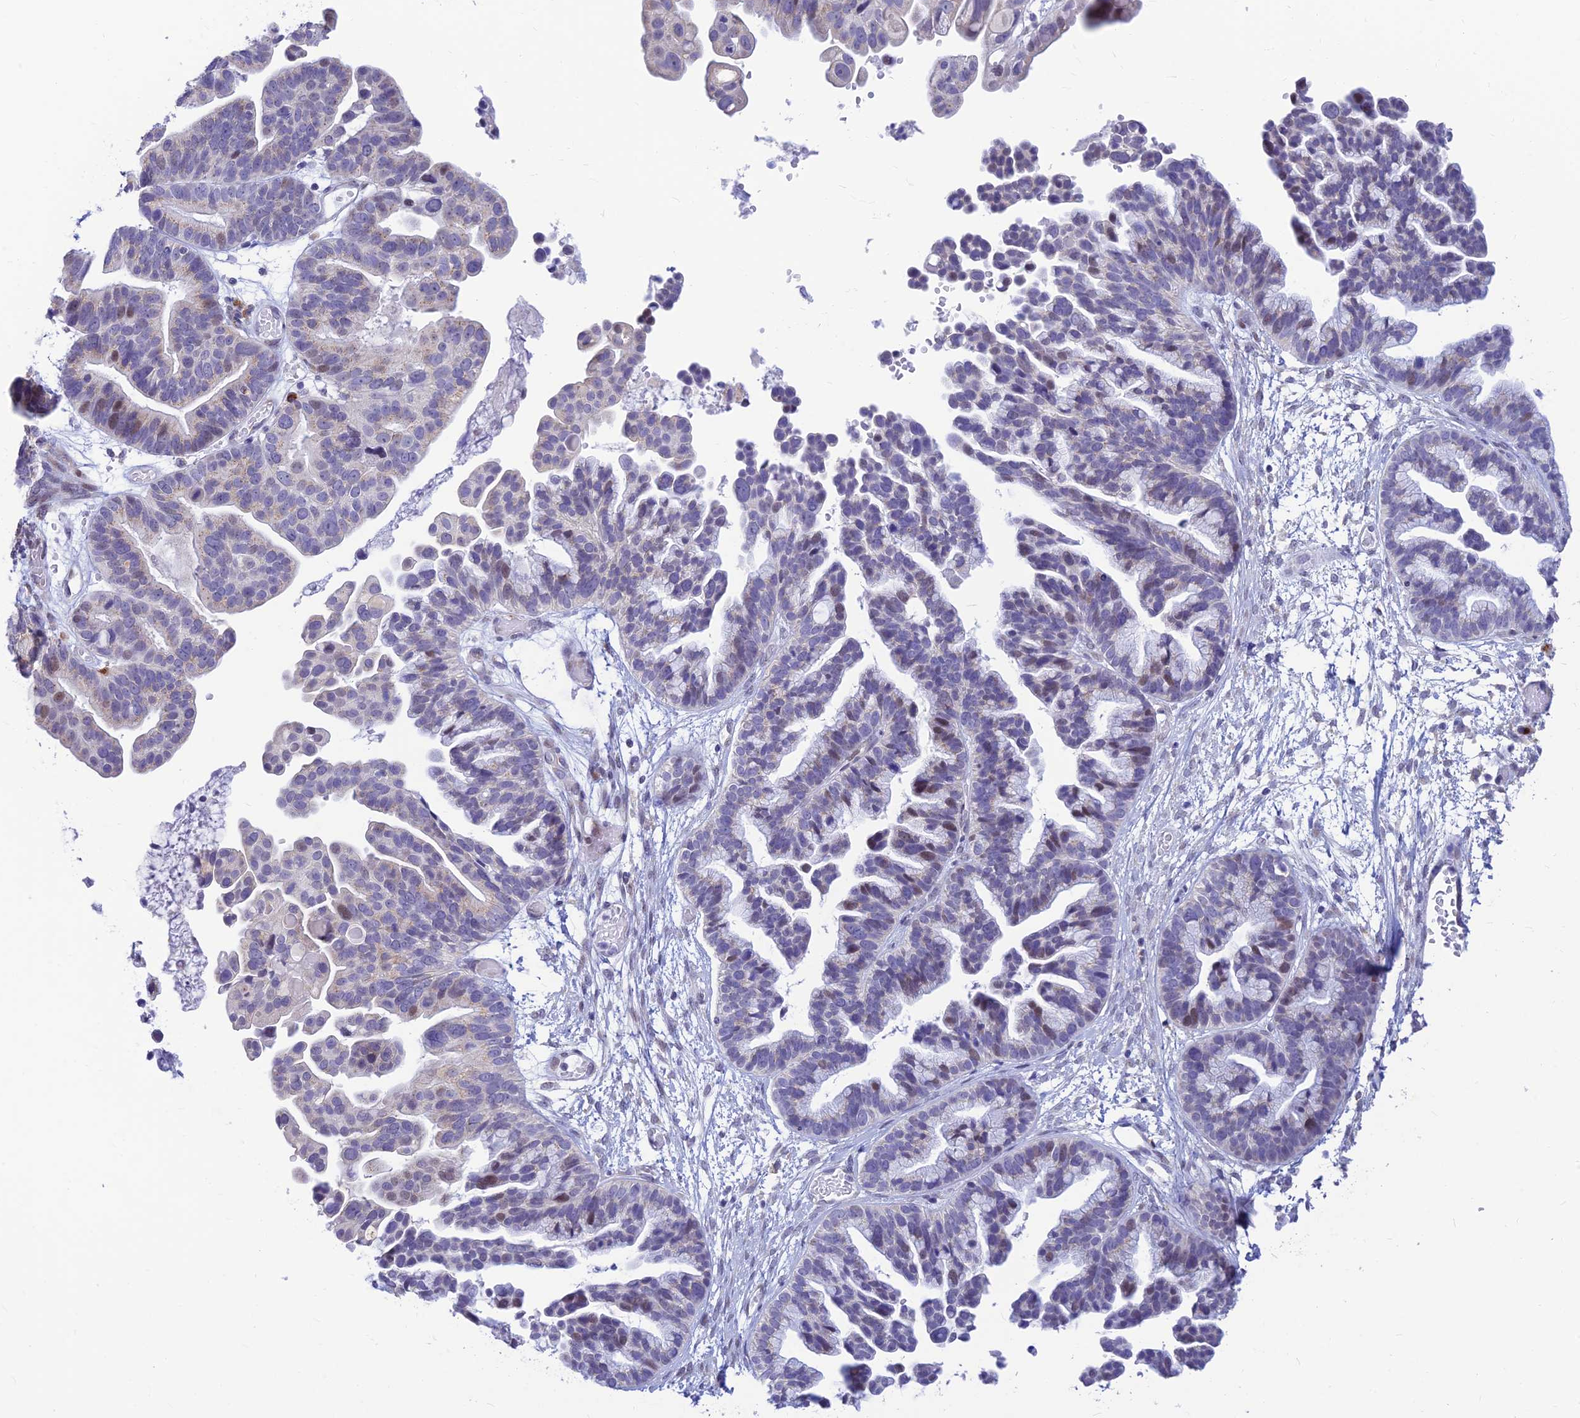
{"staining": {"intensity": "weak", "quantity": "<25%", "location": "nuclear"}, "tissue": "ovarian cancer", "cell_type": "Tumor cells", "image_type": "cancer", "snomed": [{"axis": "morphology", "description": "Cystadenocarcinoma, serous, NOS"}, {"axis": "topography", "description": "Ovary"}], "caption": "Immunohistochemistry histopathology image of neoplastic tissue: human ovarian serous cystadenocarcinoma stained with DAB shows no significant protein staining in tumor cells.", "gene": "INKA1", "patient": {"sex": "female", "age": 56}}